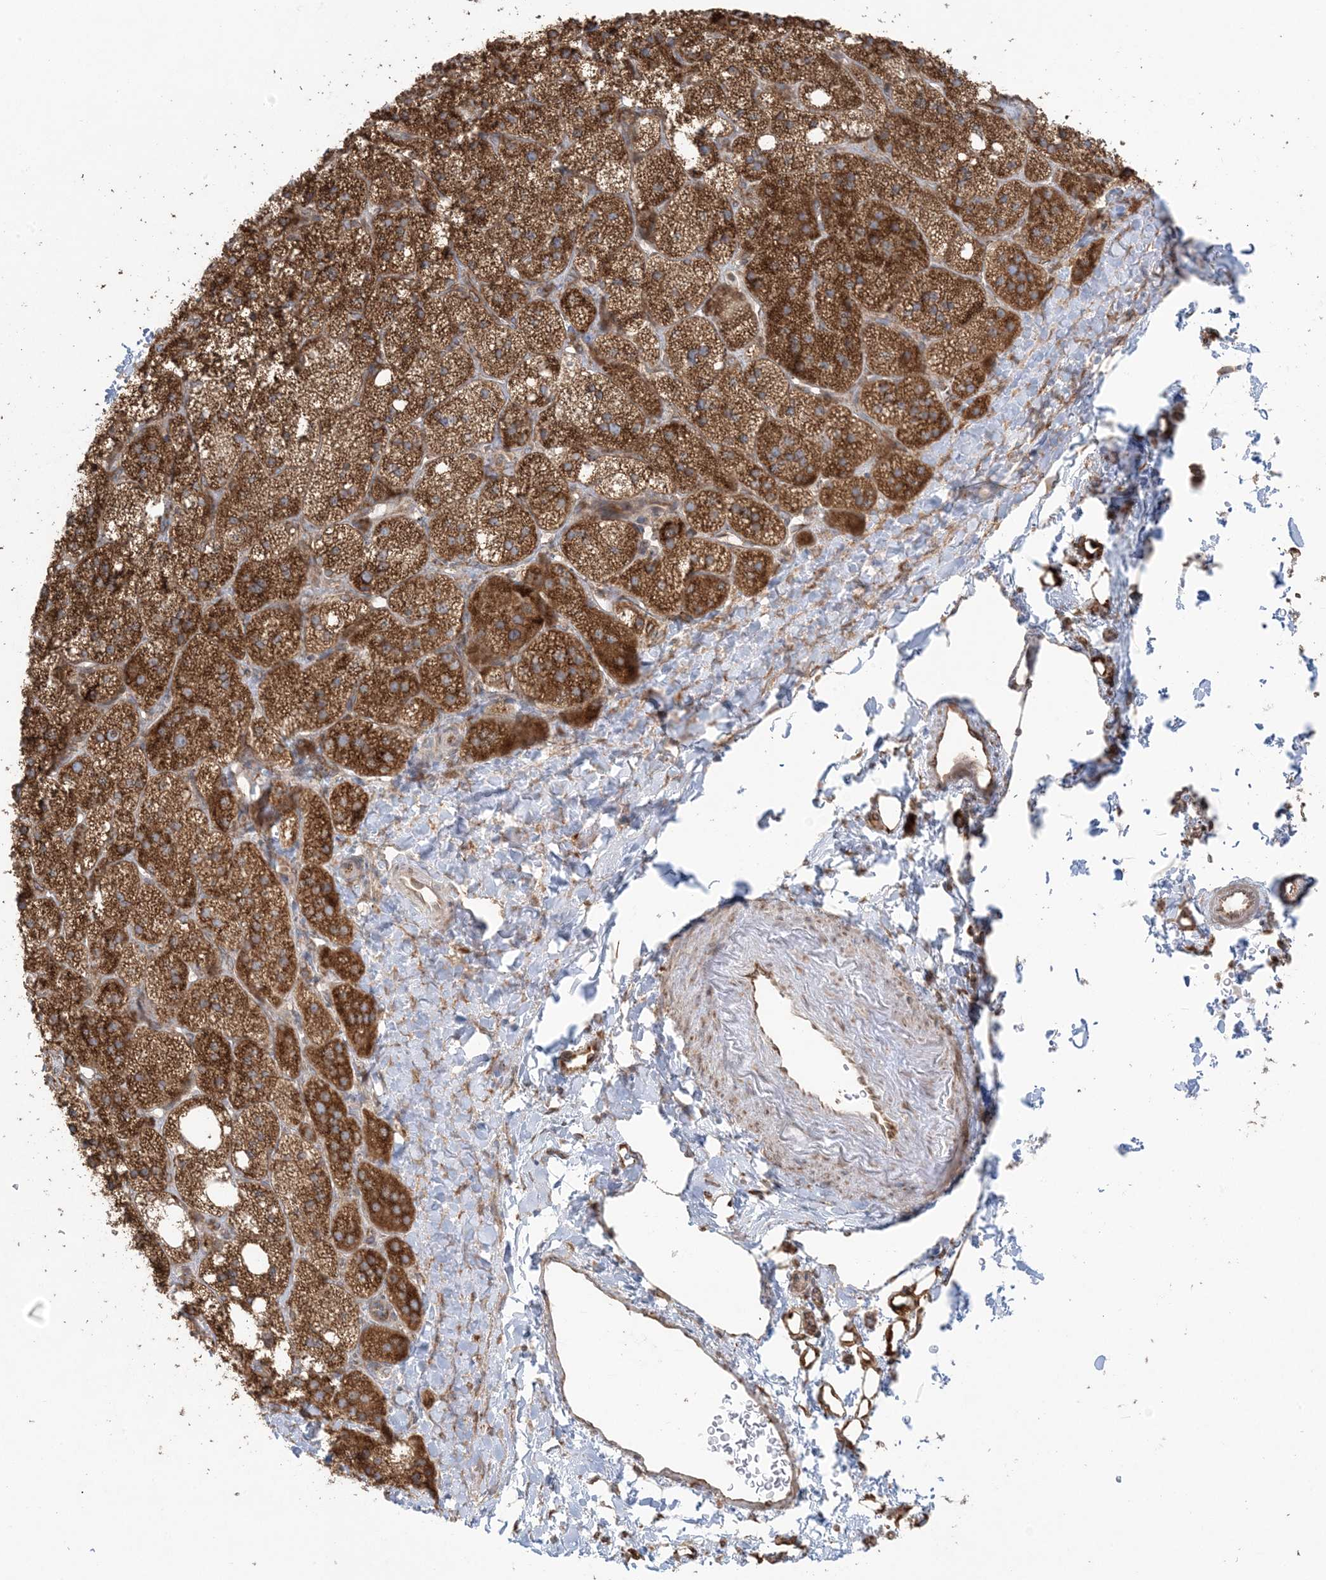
{"staining": {"intensity": "strong", "quantity": ">75%", "location": "cytoplasmic/membranous"}, "tissue": "adrenal gland", "cell_type": "Glandular cells", "image_type": "normal", "snomed": [{"axis": "morphology", "description": "Normal tissue, NOS"}, {"axis": "topography", "description": "Adrenal gland"}], "caption": "High-power microscopy captured an IHC image of benign adrenal gland, revealing strong cytoplasmic/membranous staining in approximately >75% of glandular cells.", "gene": "UBXN4", "patient": {"sex": "male", "age": 61}}